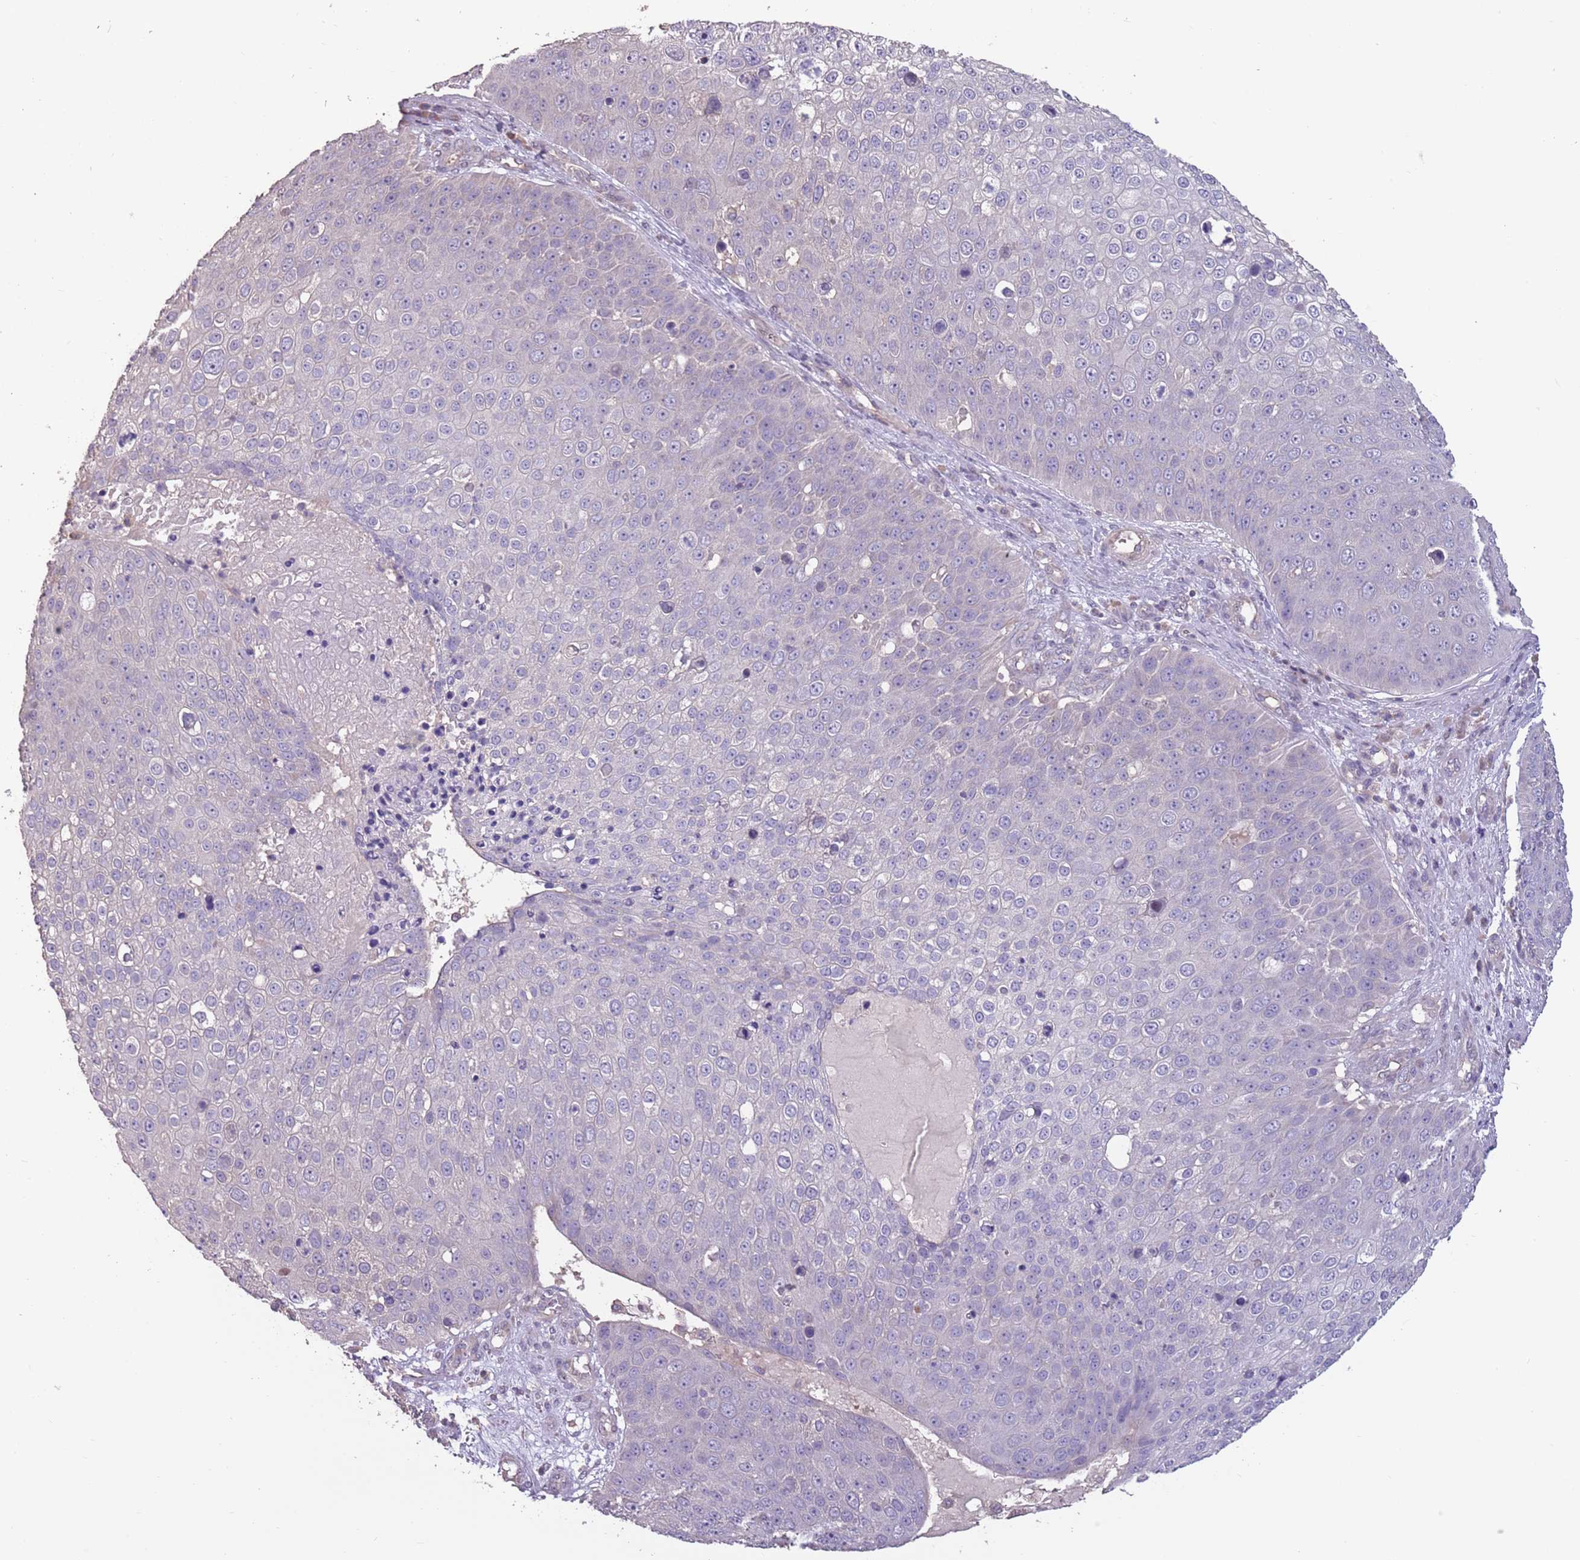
{"staining": {"intensity": "negative", "quantity": "none", "location": "none"}, "tissue": "skin cancer", "cell_type": "Tumor cells", "image_type": "cancer", "snomed": [{"axis": "morphology", "description": "Squamous cell carcinoma, NOS"}, {"axis": "topography", "description": "Skin"}], "caption": "Photomicrograph shows no protein positivity in tumor cells of skin cancer tissue.", "gene": "MBD3L1", "patient": {"sex": "male", "age": 71}}